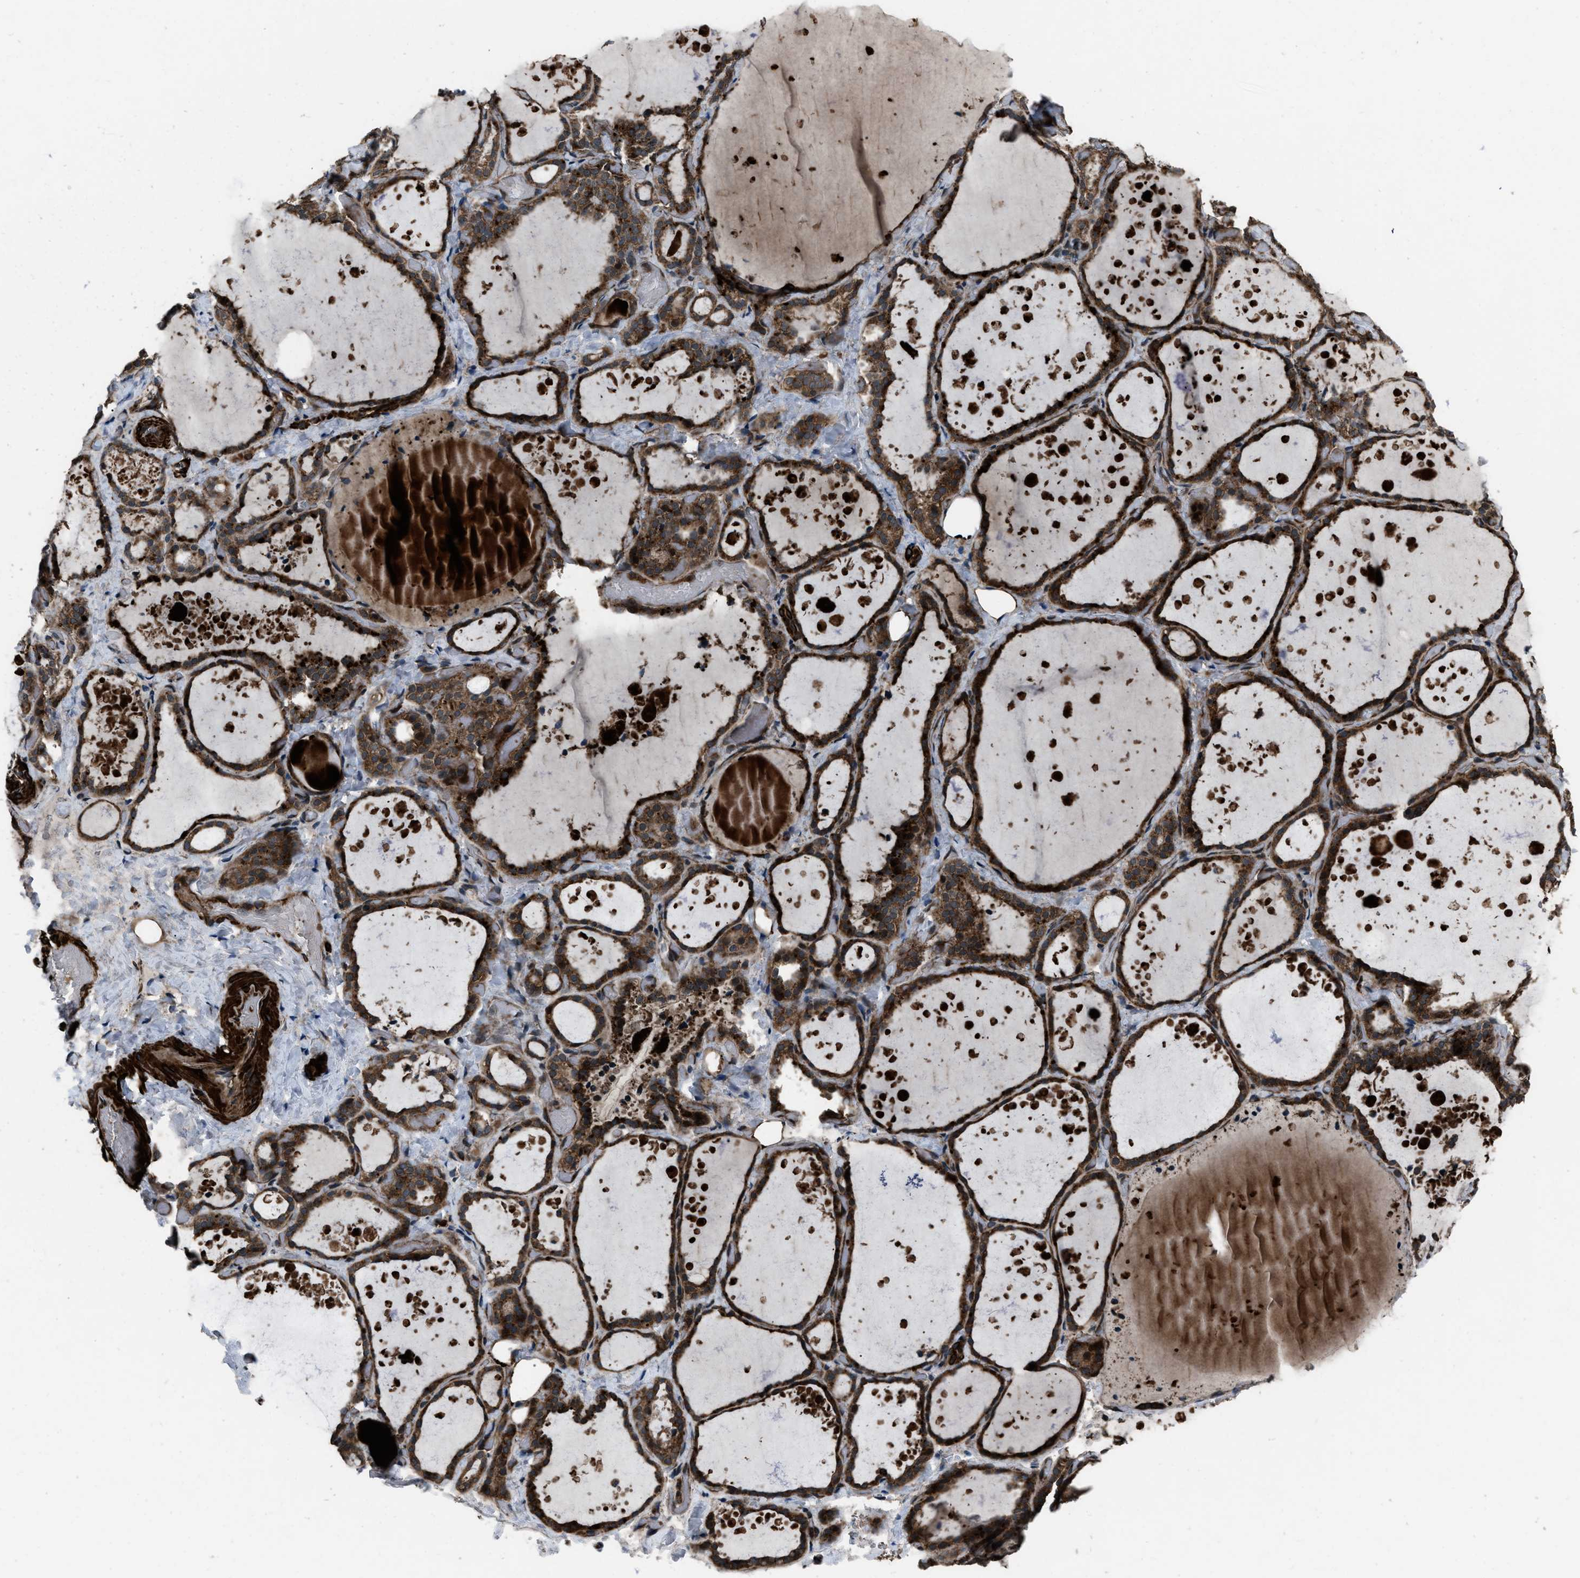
{"staining": {"intensity": "strong", "quantity": ">75%", "location": "cytoplasmic/membranous"}, "tissue": "thyroid gland", "cell_type": "Glandular cells", "image_type": "normal", "snomed": [{"axis": "morphology", "description": "Normal tissue, NOS"}, {"axis": "topography", "description": "Thyroid gland"}], "caption": "IHC of benign thyroid gland demonstrates high levels of strong cytoplasmic/membranous expression in about >75% of glandular cells.", "gene": "IRAK4", "patient": {"sex": "female", "age": 44}}